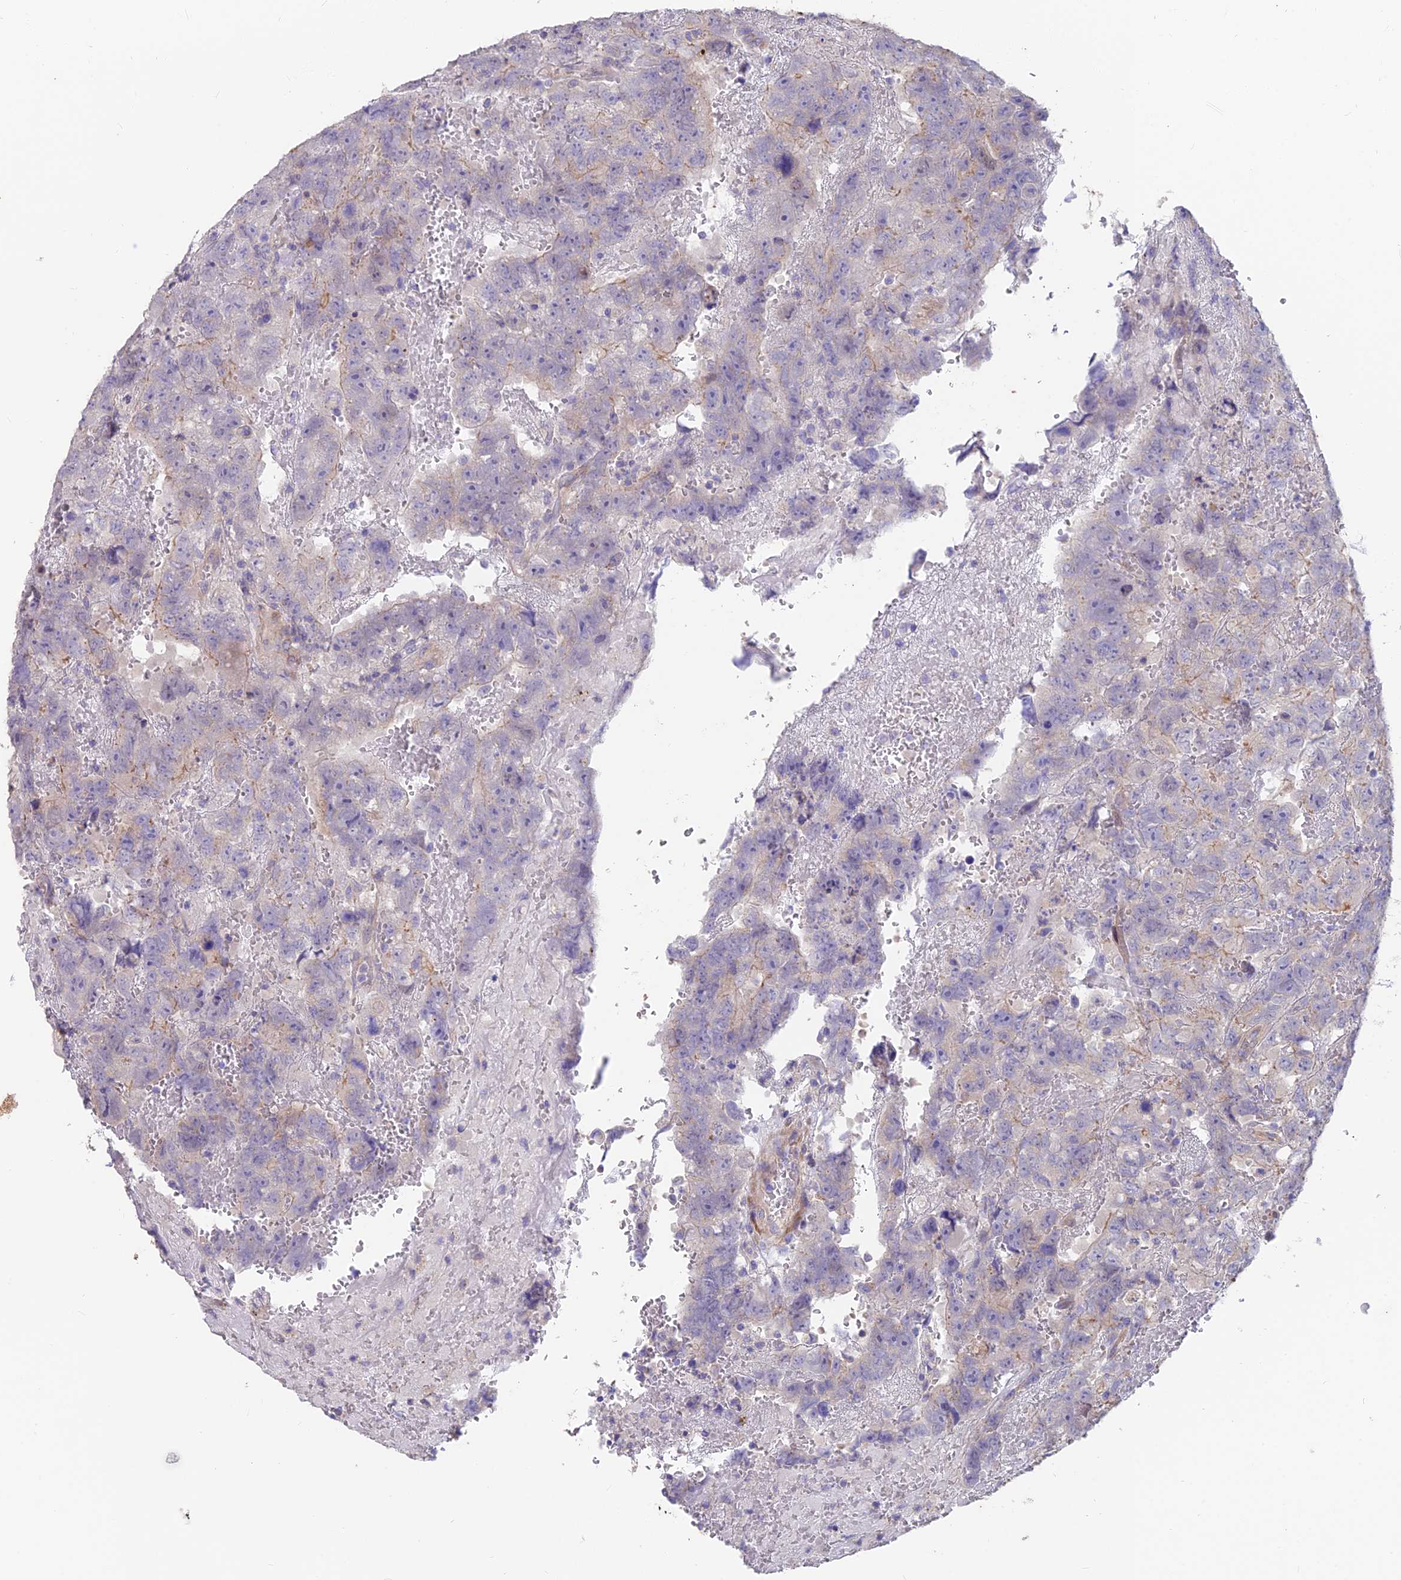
{"staining": {"intensity": "weak", "quantity": "<25%", "location": "cytoplasmic/membranous"}, "tissue": "testis cancer", "cell_type": "Tumor cells", "image_type": "cancer", "snomed": [{"axis": "morphology", "description": "Carcinoma, Embryonal, NOS"}, {"axis": "topography", "description": "Testis"}], "caption": "There is no significant positivity in tumor cells of embryonal carcinoma (testis).", "gene": "FAM168B", "patient": {"sex": "male", "age": 45}}